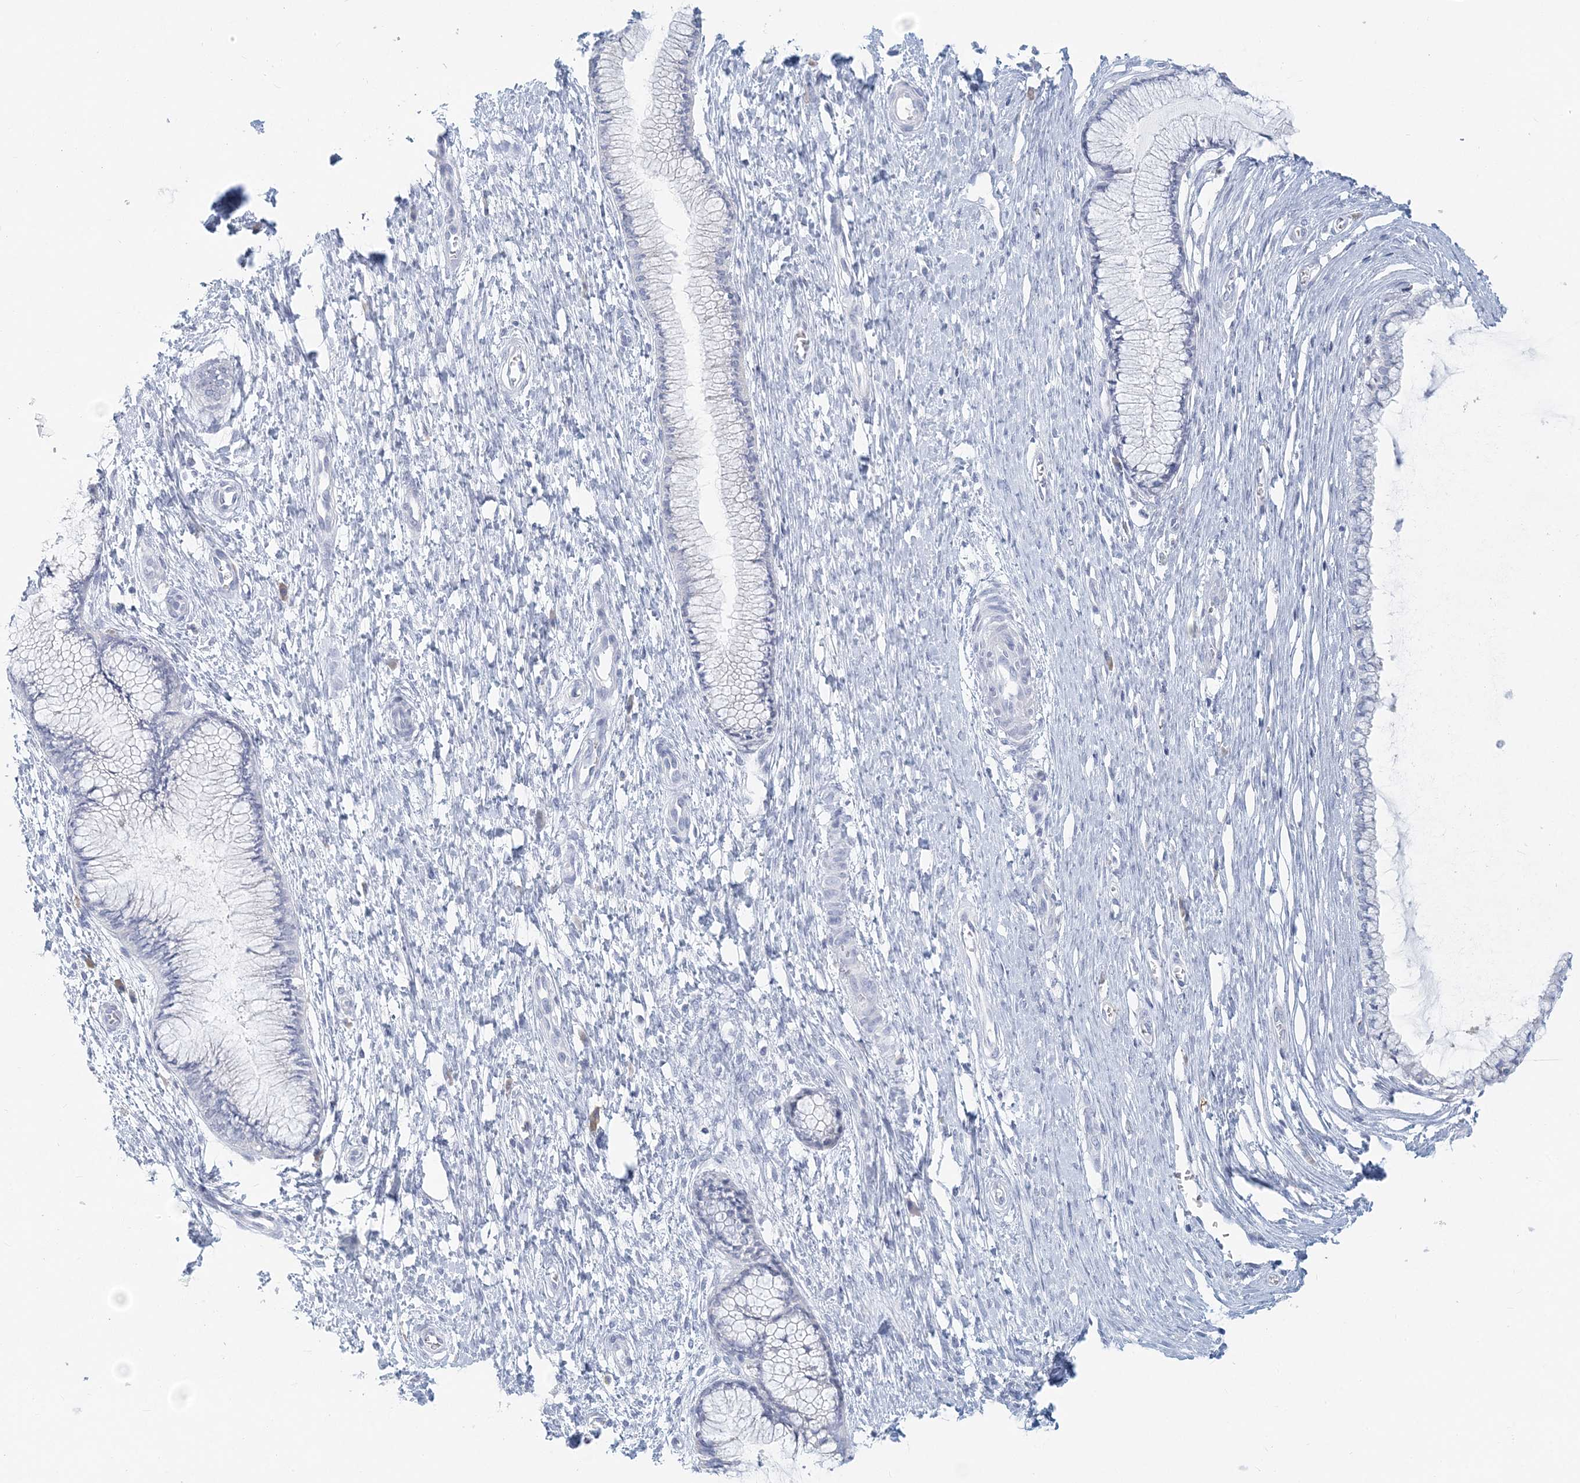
{"staining": {"intensity": "negative", "quantity": "none", "location": "none"}, "tissue": "cervix", "cell_type": "Glandular cells", "image_type": "normal", "snomed": [{"axis": "morphology", "description": "Normal tissue, NOS"}, {"axis": "topography", "description": "Cervix"}], "caption": "IHC of benign cervix reveals no expression in glandular cells.", "gene": "CSN1S1", "patient": {"sex": "female", "age": 55}}